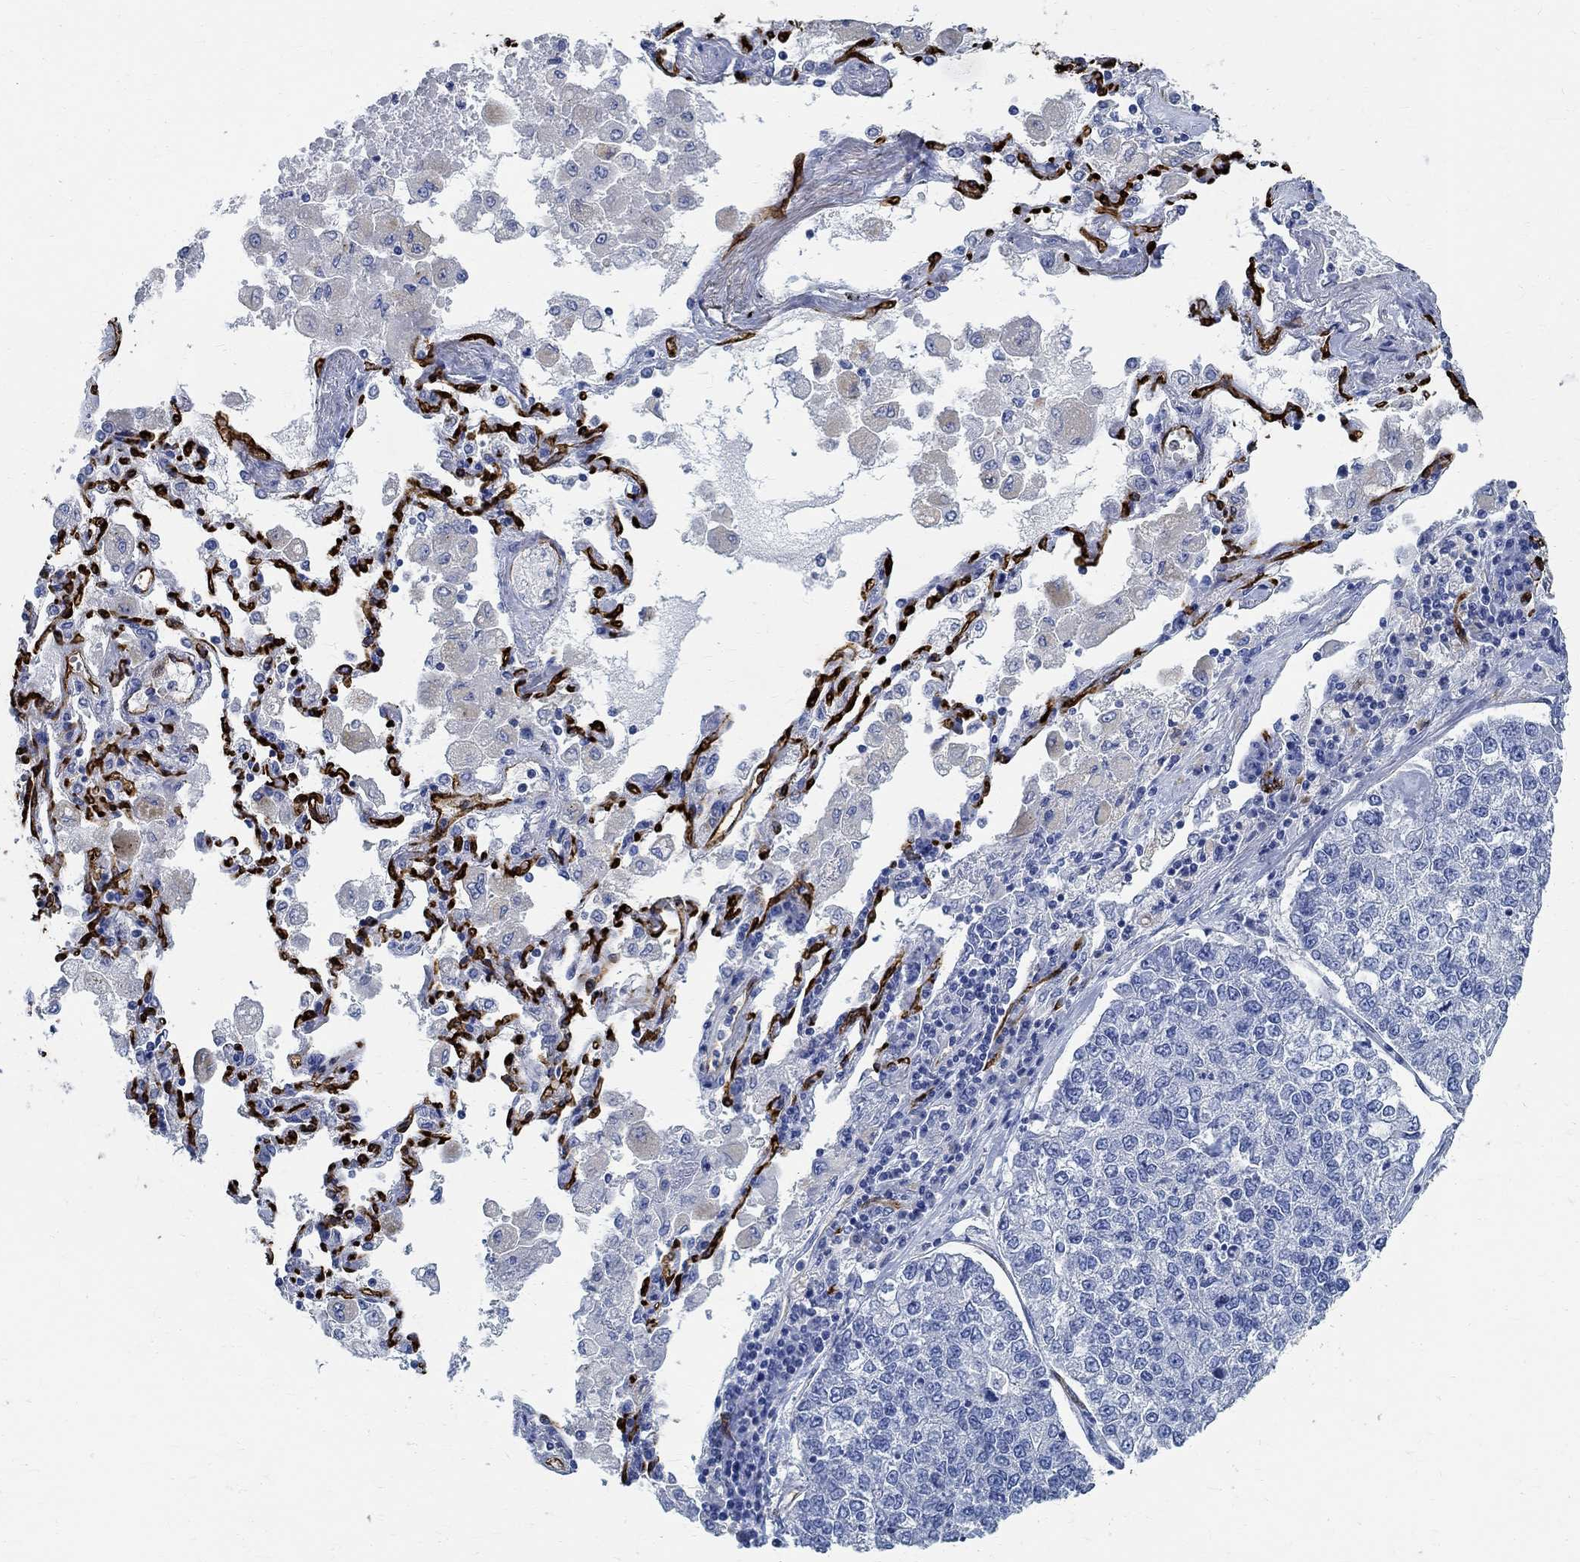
{"staining": {"intensity": "negative", "quantity": "none", "location": "none"}, "tissue": "lung cancer", "cell_type": "Tumor cells", "image_type": "cancer", "snomed": [{"axis": "morphology", "description": "Adenocarcinoma, NOS"}, {"axis": "topography", "description": "Lung"}], "caption": "Immunohistochemistry of lung adenocarcinoma displays no positivity in tumor cells.", "gene": "PRX", "patient": {"sex": "male", "age": 49}}